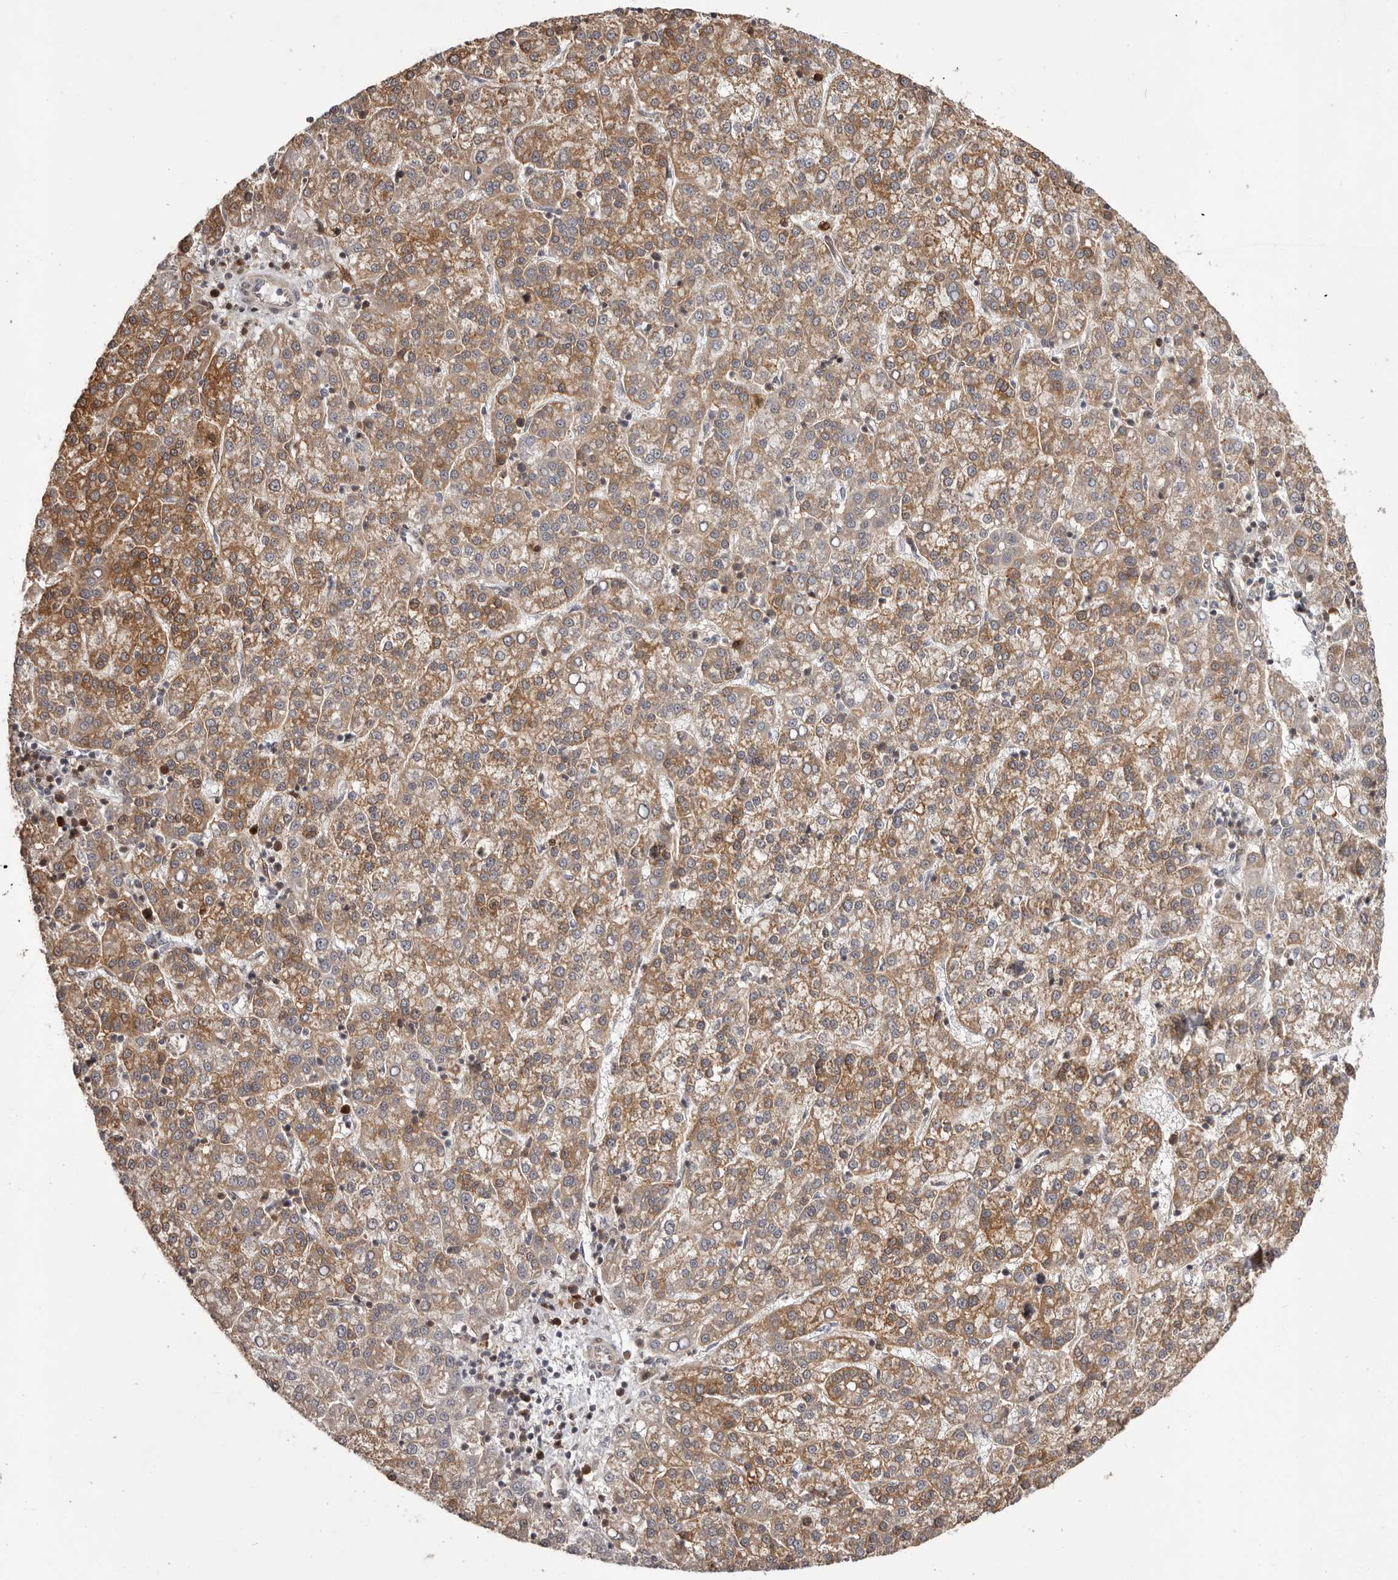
{"staining": {"intensity": "moderate", "quantity": ">75%", "location": "cytoplasmic/membranous"}, "tissue": "liver cancer", "cell_type": "Tumor cells", "image_type": "cancer", "snomed": [{"axis": "morphology", "description": "Carcinoma, Hepatocellular, NOS"}, {"axis": "topography", "description": "Liver"}], "caption": "Moderate cytoplasmic/membranous staining for a protein is appreciated in approximately >75% of tumor cells of liver cancer (hepatocellular carcinoma) using immunohistochemistry (IHC).", "gene": "GFOD1", "patient": {"sex": "female", "age": 58}}